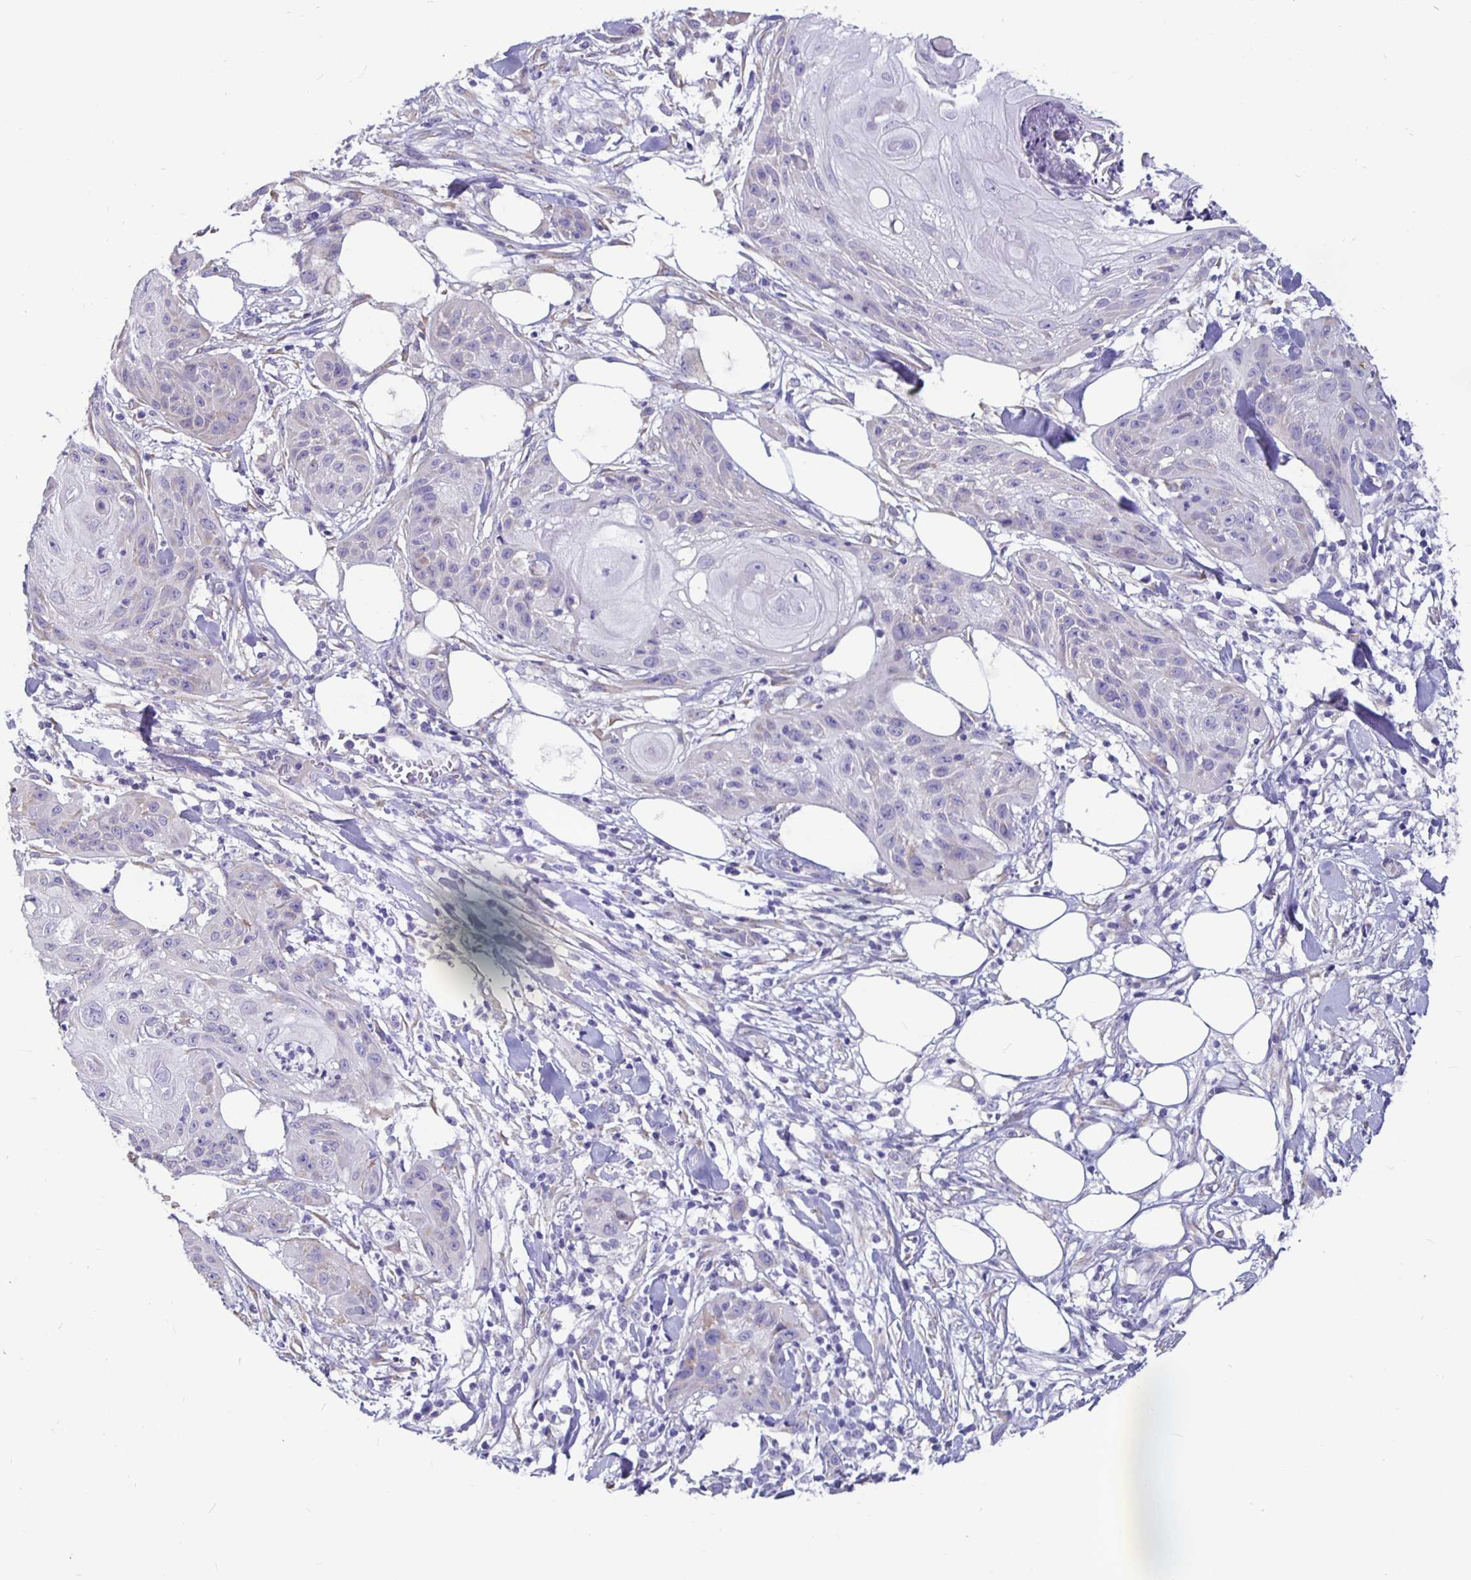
{"staining": {"intensity": "negative", "quantity": "none", "location": "none"}, "tissue": "skin cancer", "cell_type": "Tumor cells", "image_type": "cancer", "snomed": [{"axis": "morphology", "description": "Squamous cell carcinoma, NOS"}, {"axis": "topography", "description": "Skin"}], "caption": "An image of human squamous cell carcinoma (skin) is negative for staining in tumor cells. (Stains: DAB IHC with hematoxylin counter stain, Microscopy: brightfield microscopy at high magnification).", "gene": "DNAI2", "patient": {"sex": "female", "age": 88}}